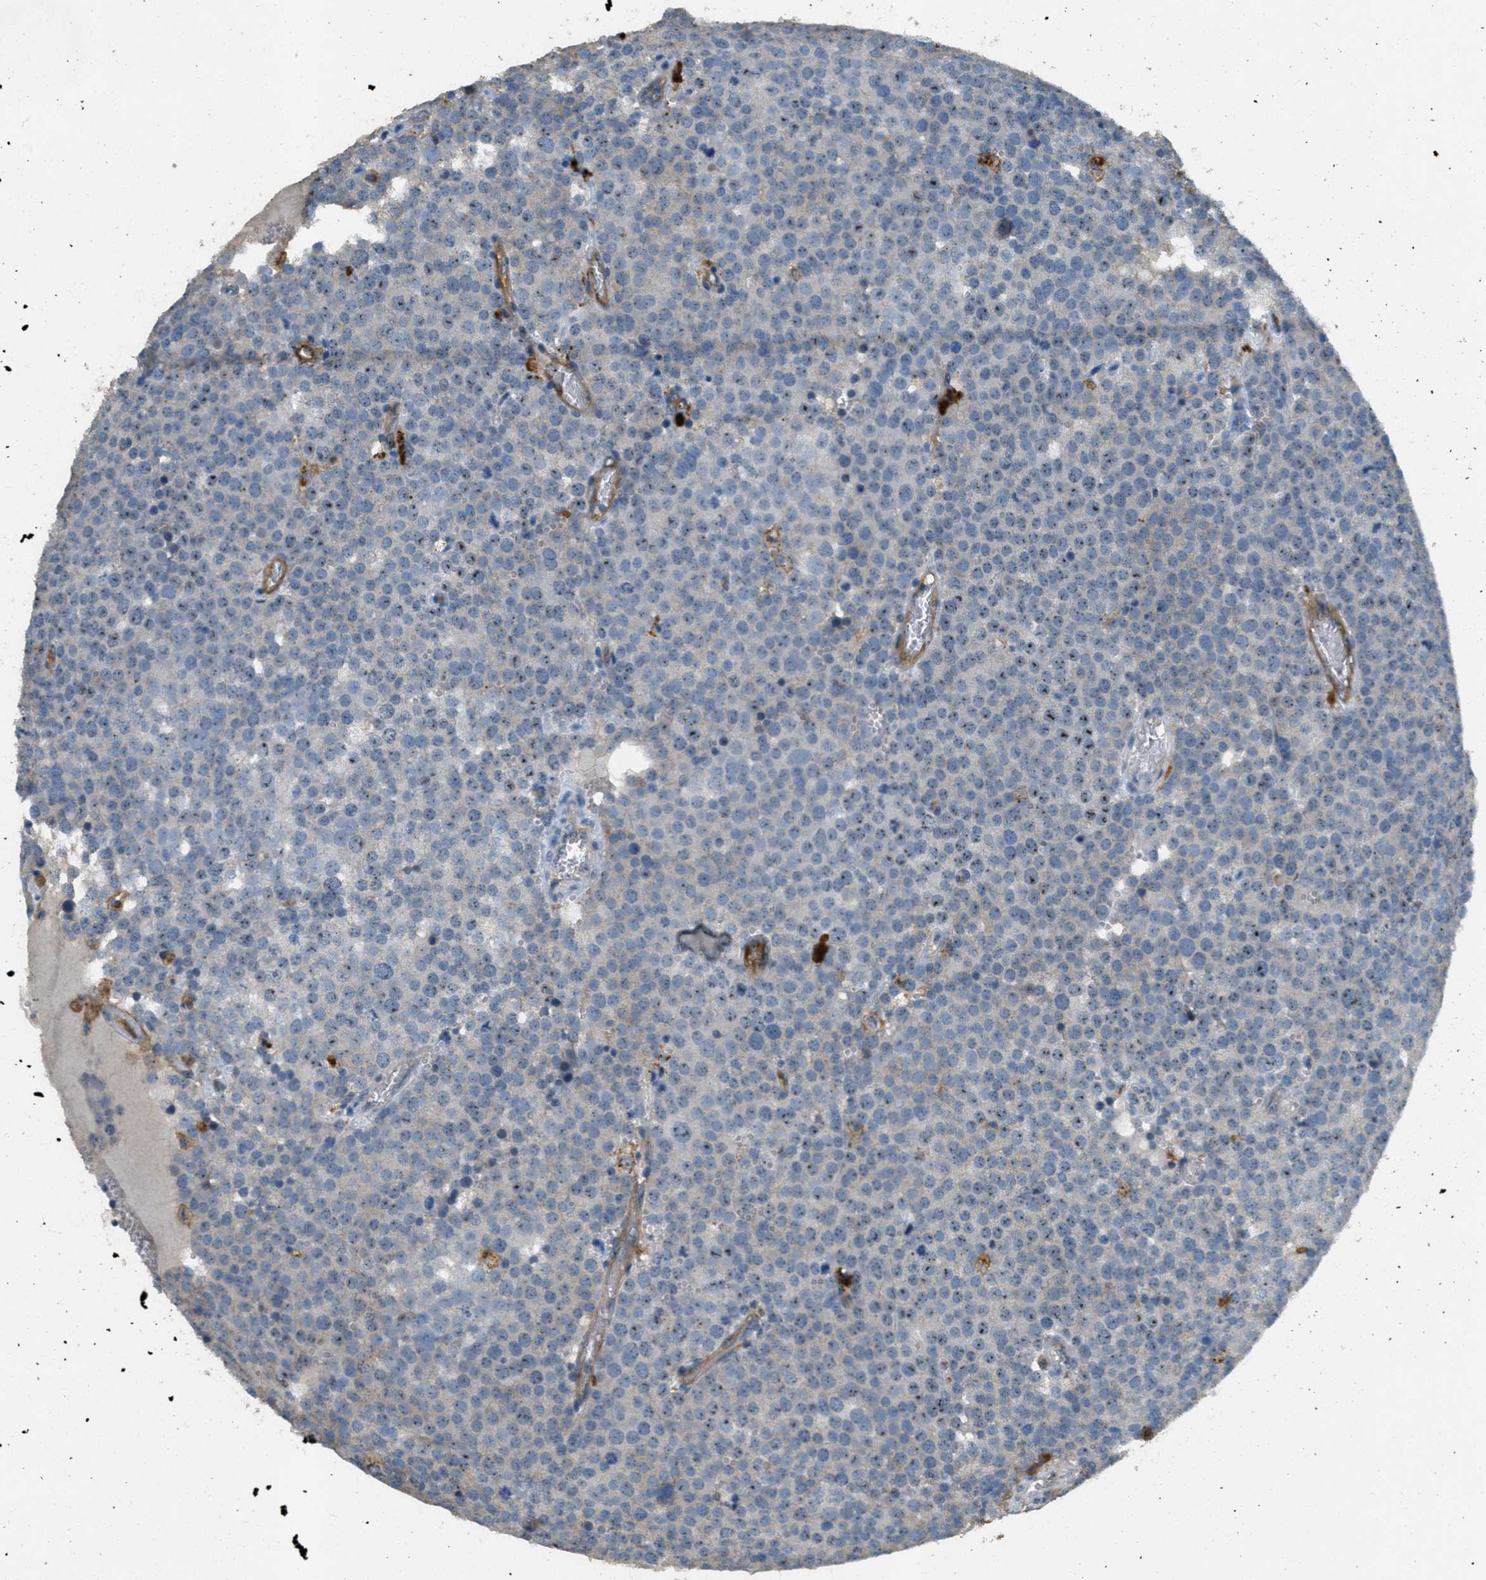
{"staining": {"intensity": "moderate", "quantity": "25%-75%", "location": "nuclear"}, "tissue": "testis cancer", "cell_type": "Tumor cells", "image_type": "cancer", "snomed": [{"axis": "morphology", "description": "Normal tissue, NOS"}, {"axis": "morphology", "description": "Seminoma, NOS"}, {"axis": "topography", "description": "Testis"}], "caption": "This histopathology image exhibits immunohistochemistry staining of human testis seminoma, with medium moderate nuclear staining in approximately 25%-75% of tumor cells.", "gene": "OSMR", "patient": {"sex": "male", "age": 71}}